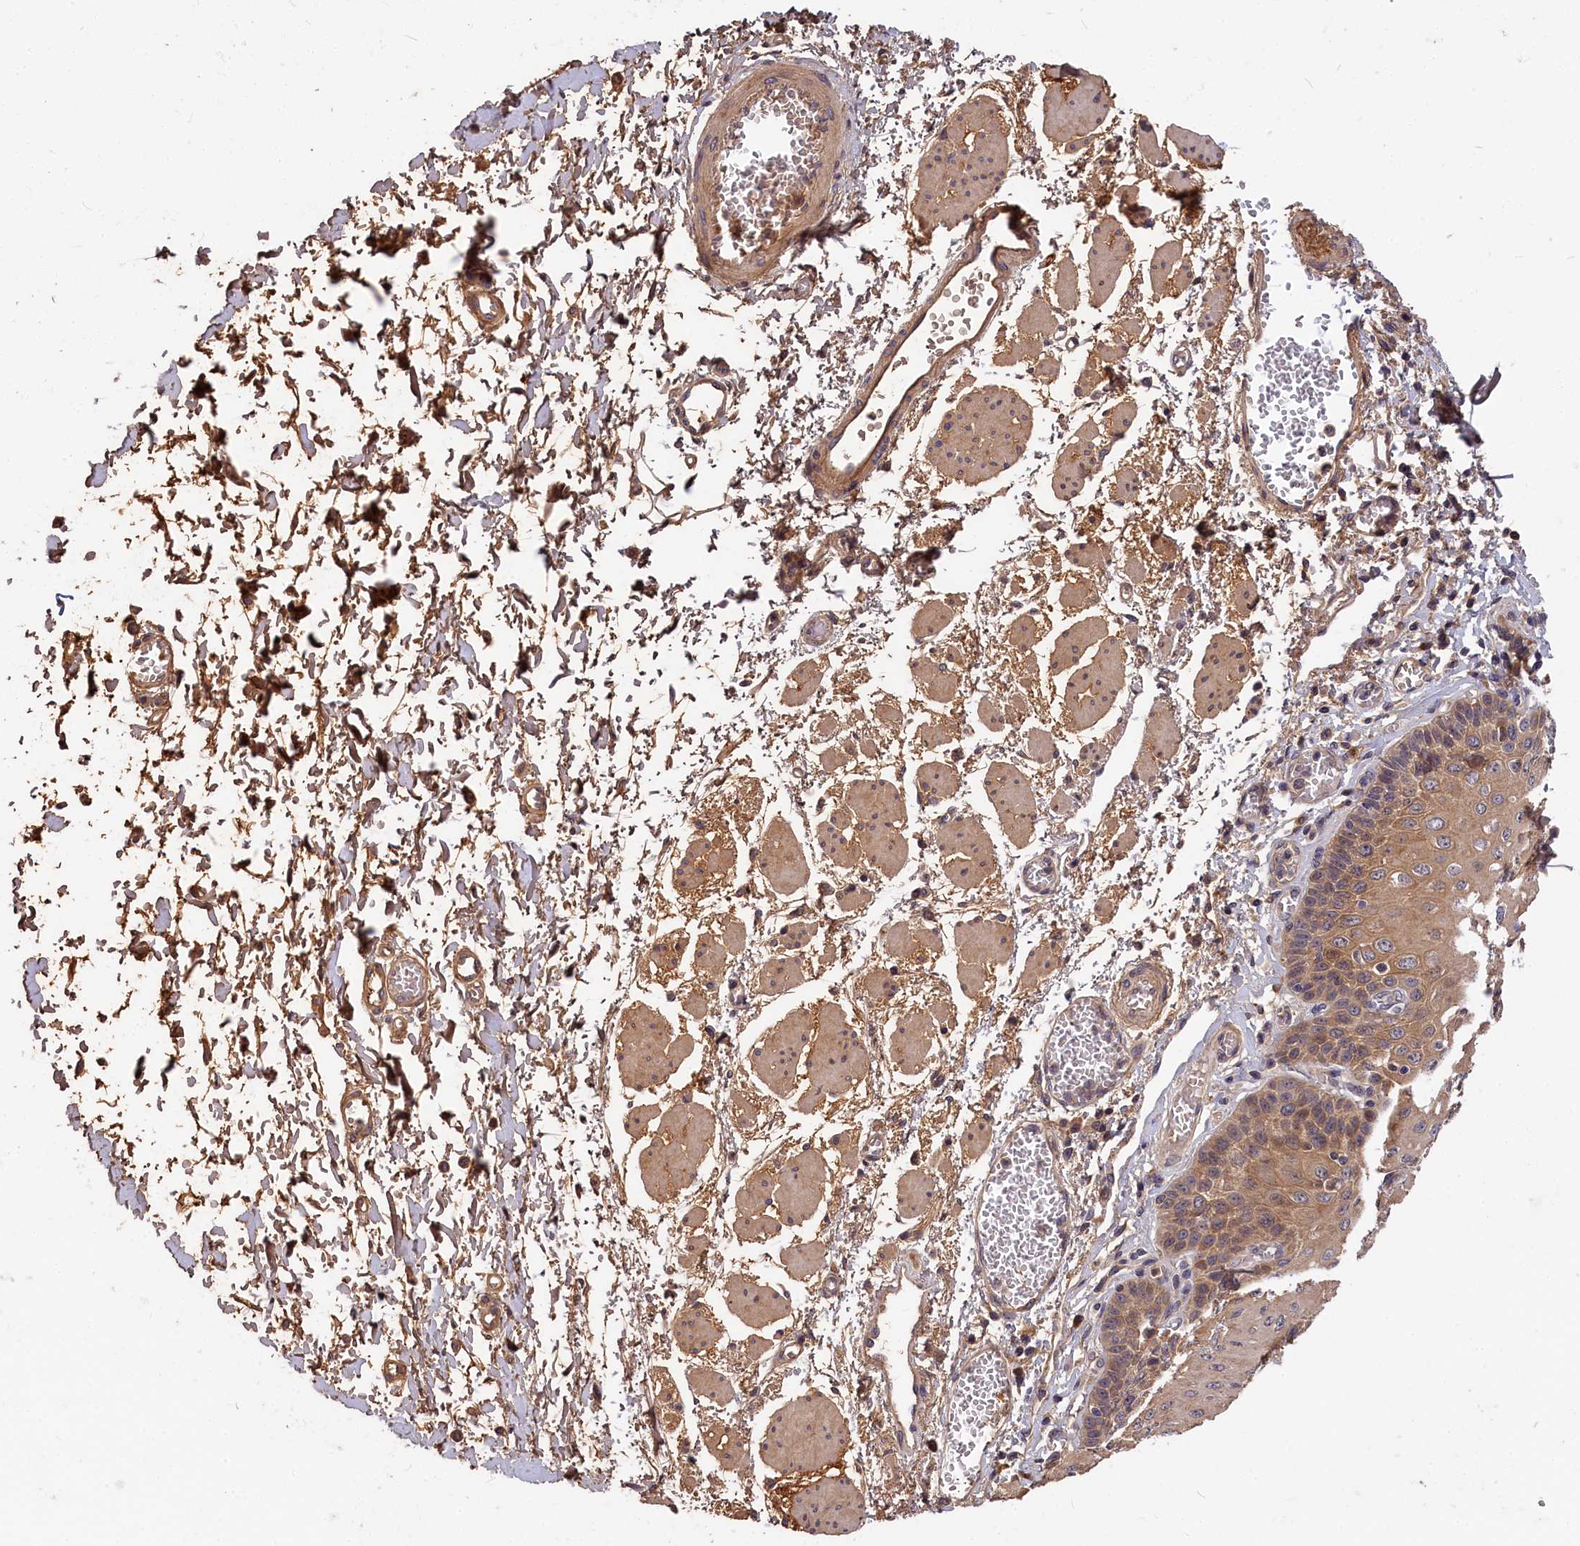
{"staining": {"intensity": "moderate", "quantity": "25%-75%", "location": "cytoplasmic/membranous"}, "tissue": "esophagus", "cell_type": "Squamous epithelial cells", "image_type": "normal", "snomed": [{"axis": "morphology", "description": "Normal tissue, NOS"}, {"axis": "topography", "description": "Esophagus"}], "caption": "Moderate cytoplasmic/membranous expression is appreciated in approximately 25%-75% of squamous epithelial cells in unremarkable esophagus.", "gene": "ITIH1", "patient": {"sex": "male", "age": 81}}